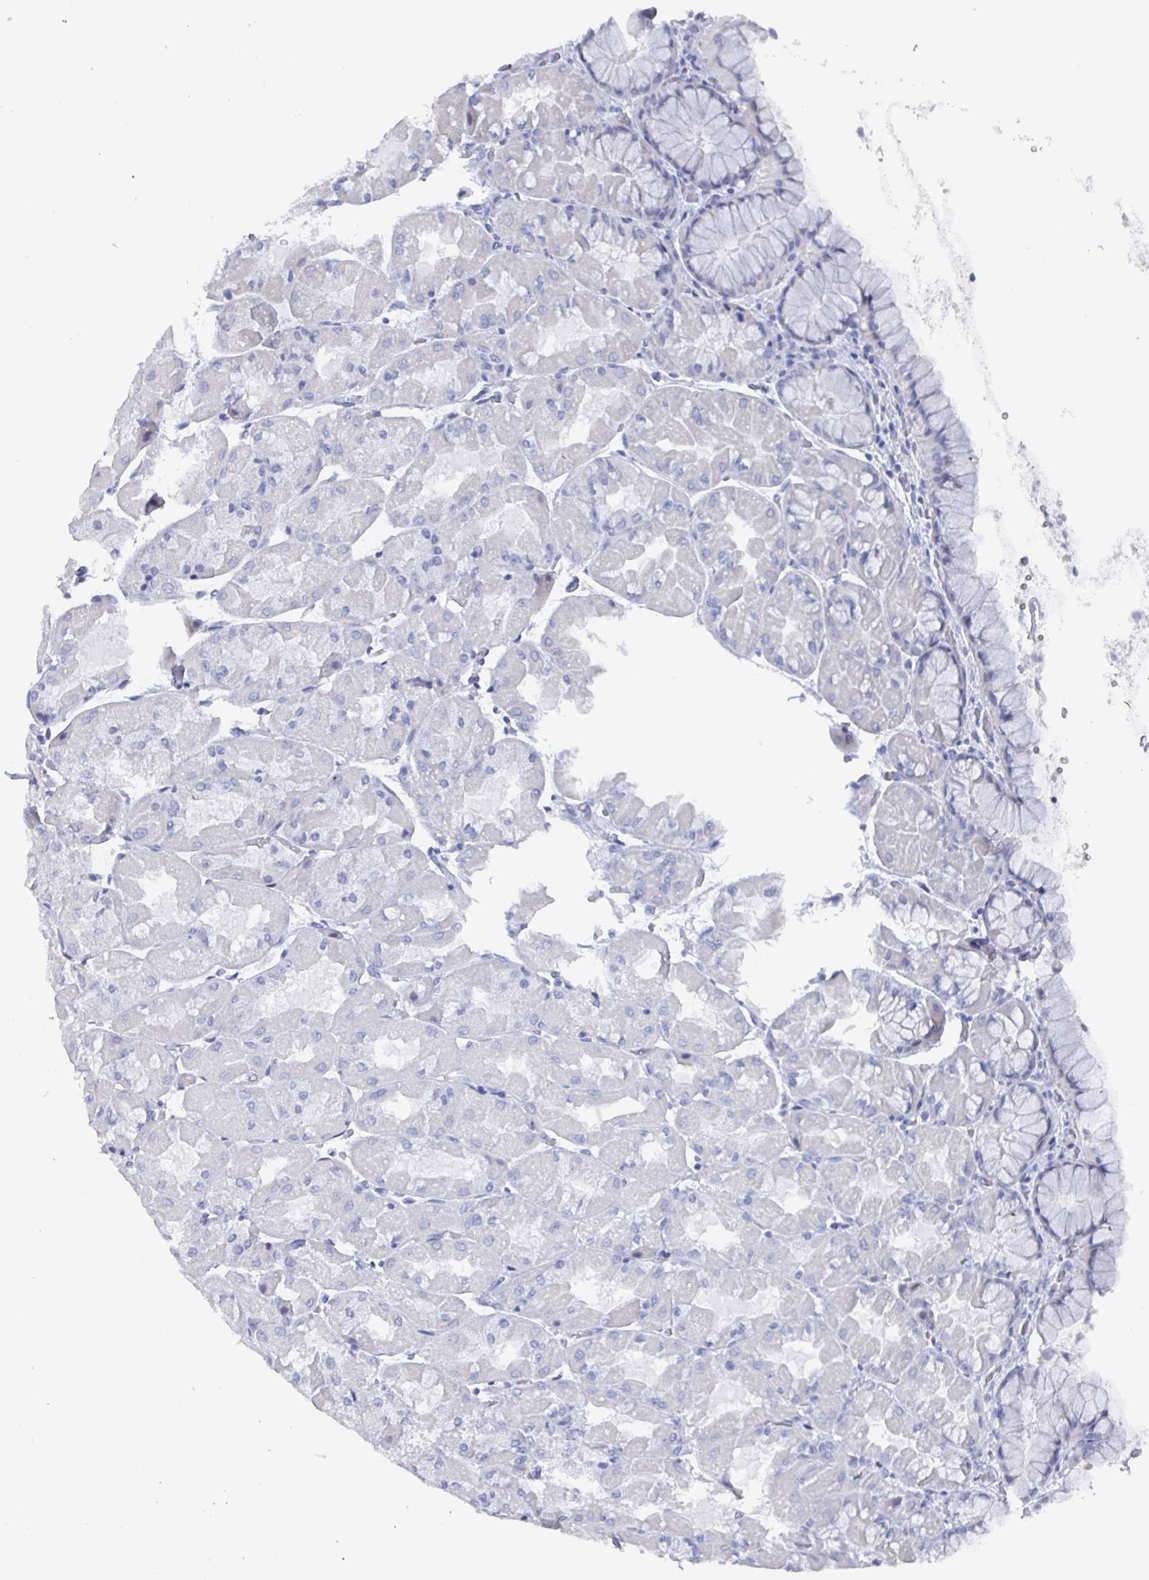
{"staining": {"intensity": "negative", "quantity": "none", "location": "none"}, "tissue": "stomach", "cell_type": "Glandular cells", "image_type": "normal", "snomed": [{"axis": "morphology", "description": "Normal tissue, NOS"}, {"axis": "topography", "description": "Stomach"}], "caption": "Immunohistochemistry image of benign stomach stained for a protein (brown), which reveals no positivity in glandular cells. (Brightfield microscopy of DAB (3,3'-diaminobenzidine) immunohistochemistry at high magnification).", "gene": "CAMKV", "patient": {"sex": "female", "age": 61}}